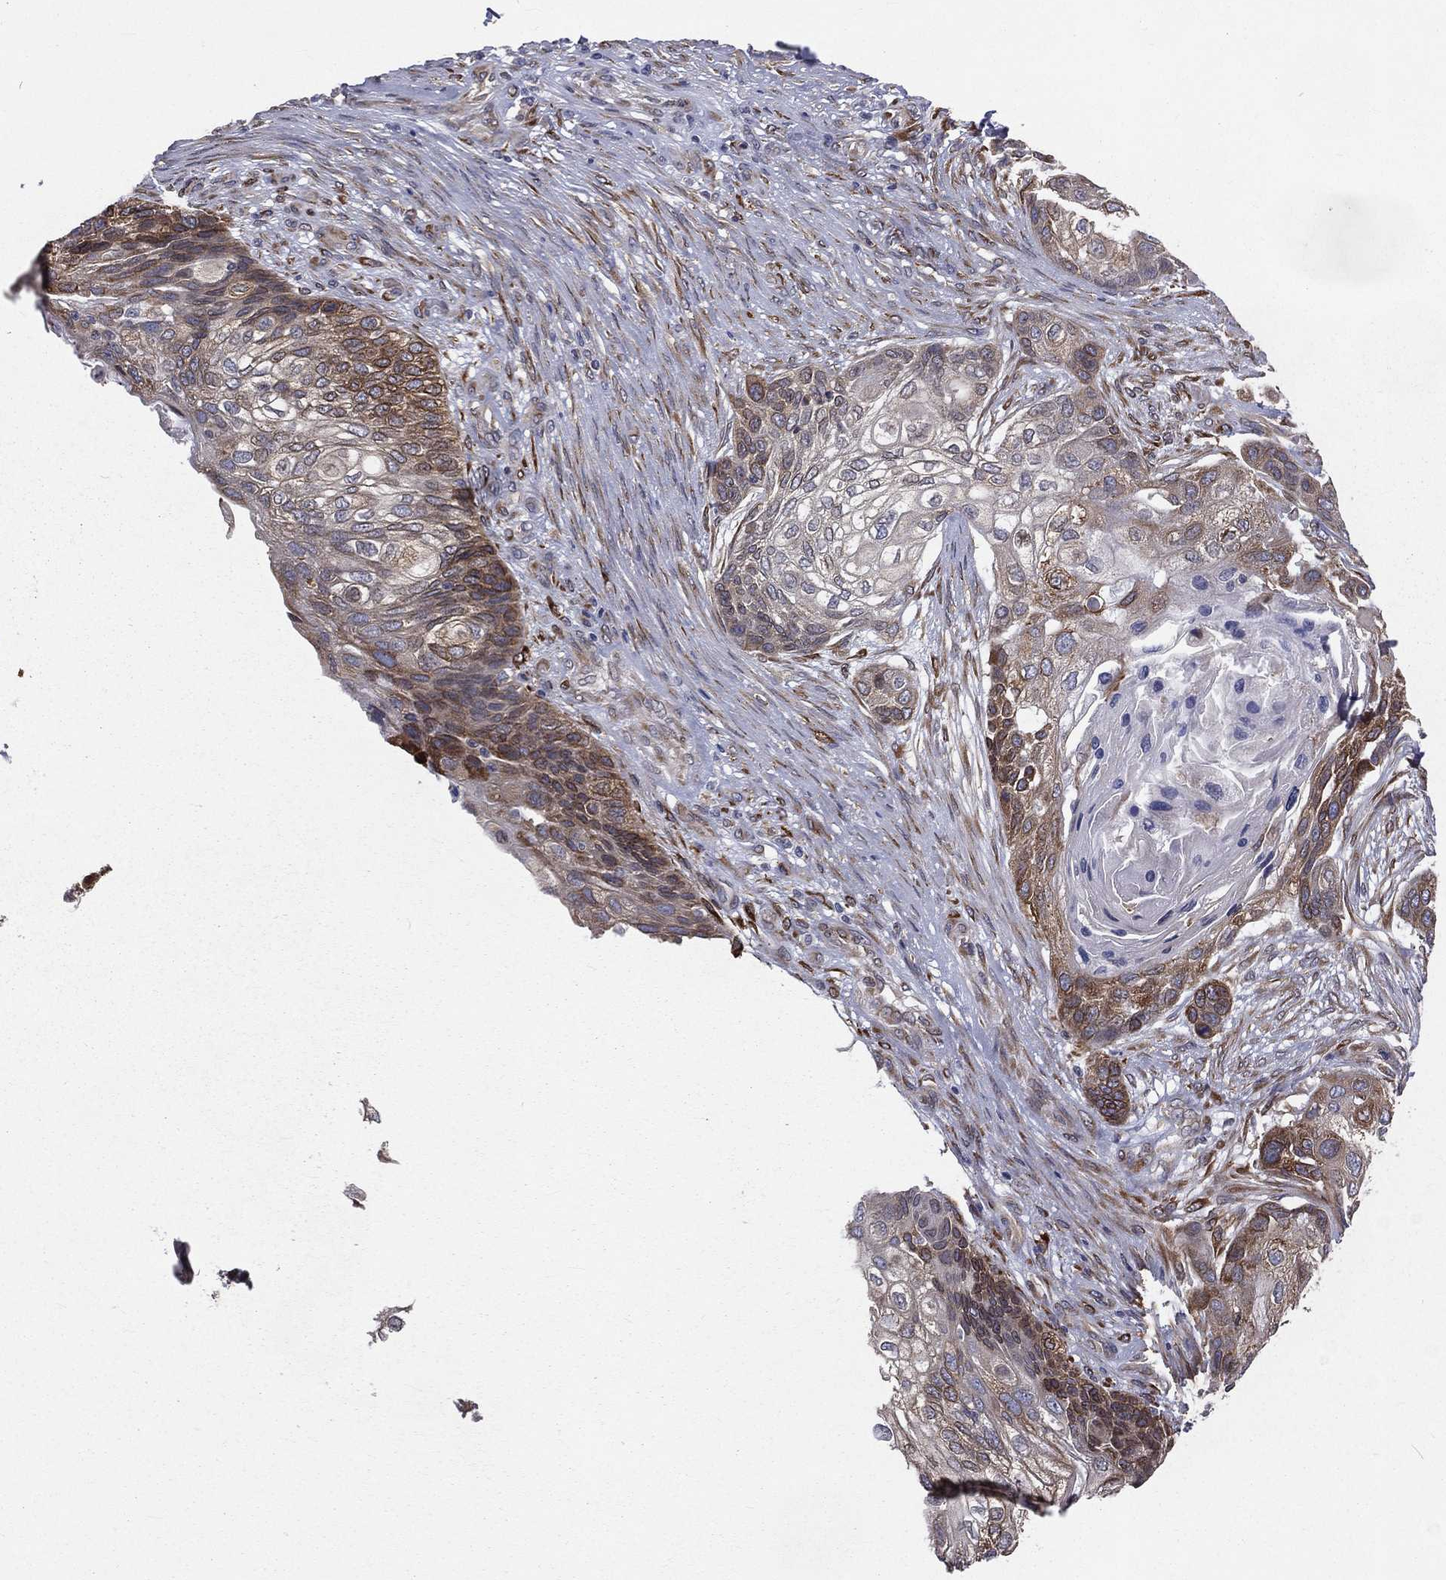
{"staining": {"intensity": "moderate", "quantity": ">75%", "location": "cytoplasmic/membranous"}, "tissue": "lung cancer", "cell_type": "Tumor cells", "image_type": "cancer", "snomed": [{"axis": "morphology", "description": "Squamous cell carcinoma, NOS"}, {"axis": "topography", "description": "Lung"}], "caption": "Lung squamous cell carcinoma stained with DAB (3,3'-diaminobenzidine) immunohistochemistry (IHC) reveals medium levels of moderate cytoplasmic/membranous expression in about >75% of tumor cells.", "gene": "PGRMC1", "patient": {"sex": "male", "age": 69}}